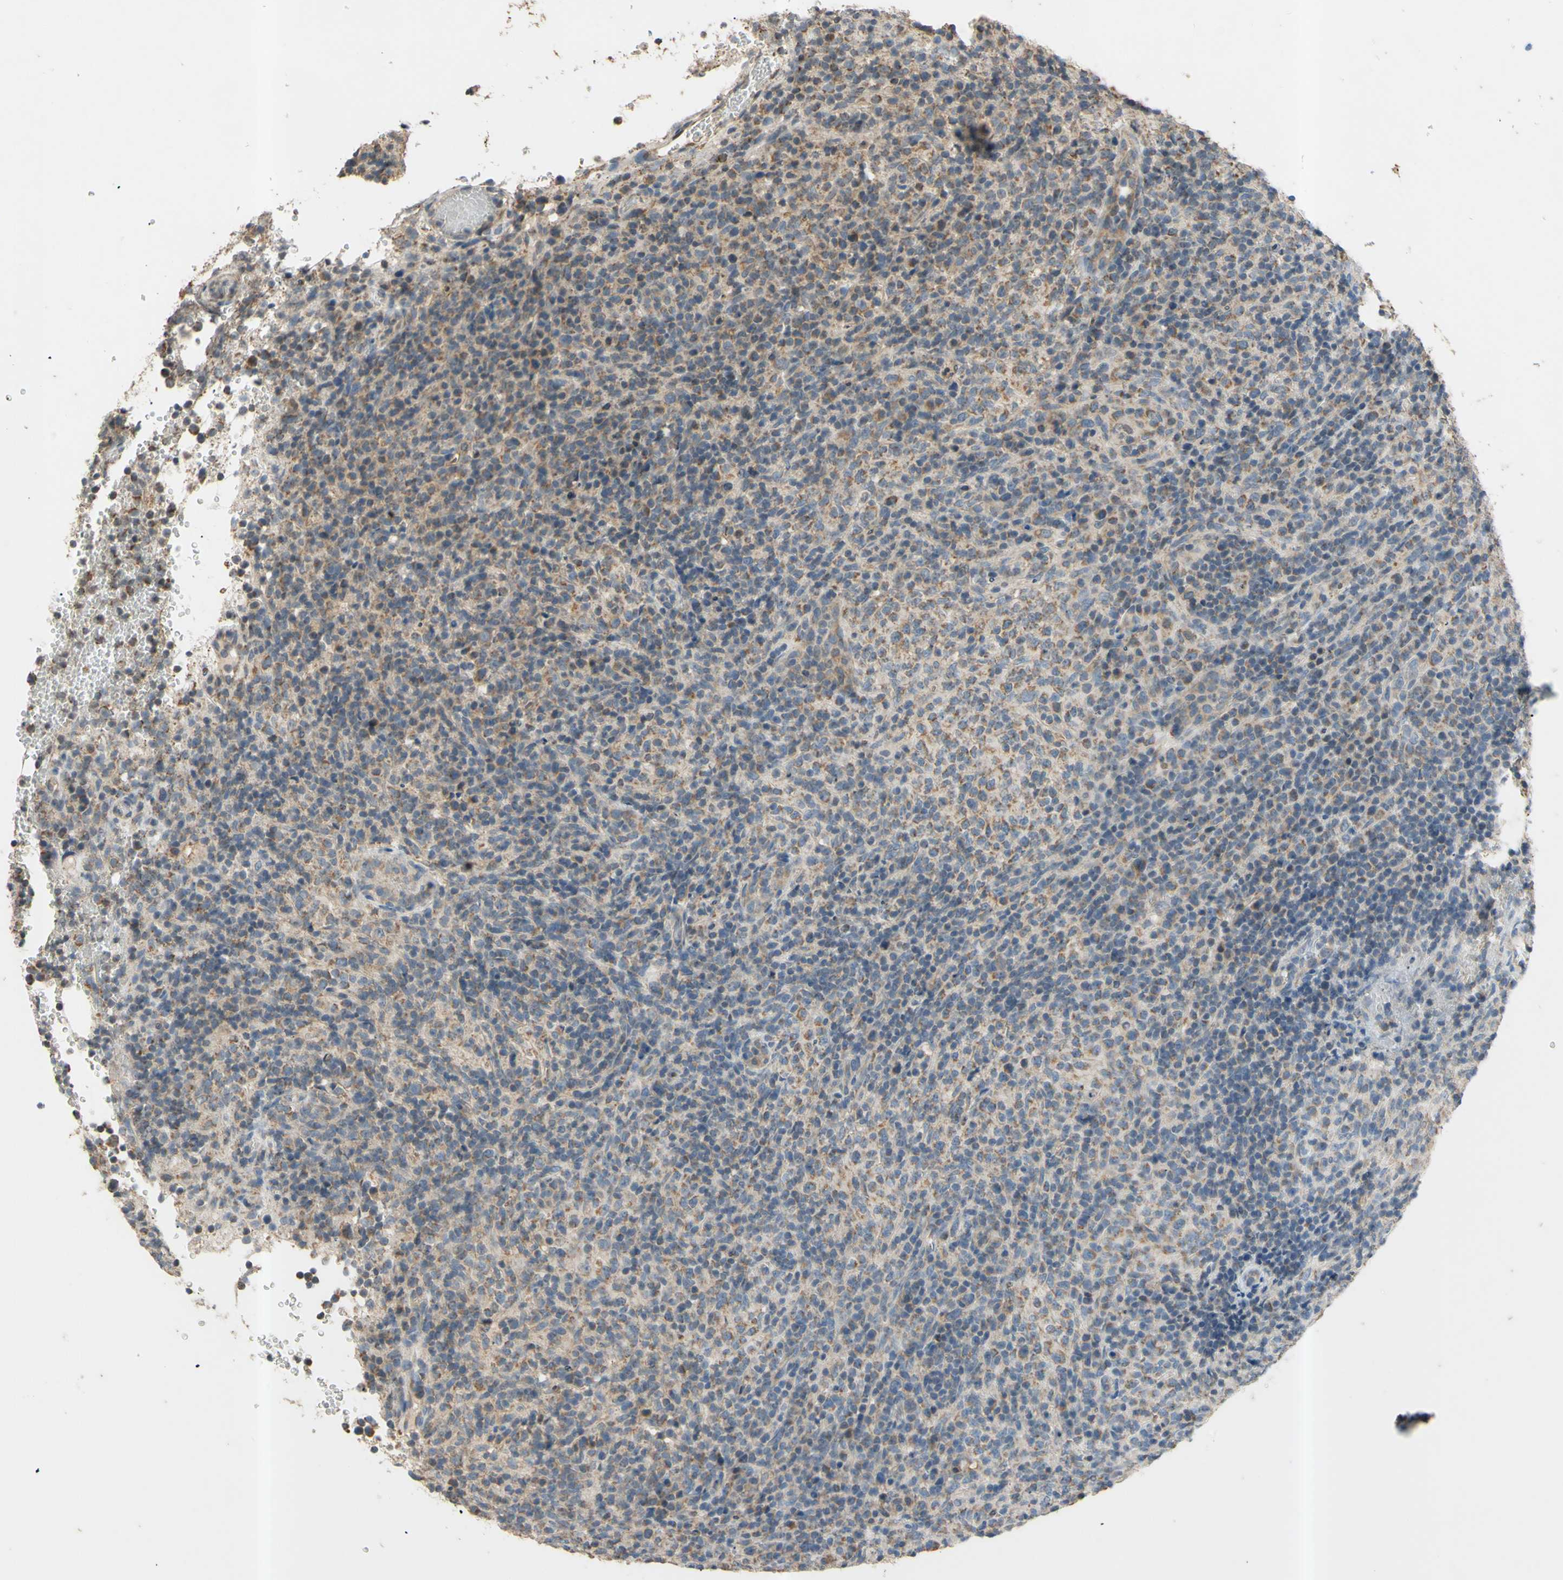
{"staining": {"intensity": "moderate", "quantity": "25%-75%", "location": "cytoplasmic/membranous"}, "tissue": "lymphoma", "cell_type": "Tumor cells", "image_type": "cancer", "snomed": [{"axis": "morphology", "description": "Malignant lymphoma, non-Hodgkin's type, High grade"}, {"axis": "topography", "description": "Lymph node"}], "caption": "Immunohistochemical staining of lymphoma demonstrates medium levels of moderate cytoplasmic/membranous protein positivity in approximately 25%-75% of tumor cells. The protein of interest is shown in brown color, while the nuclei are stained blue.", "gene": "PTGIS", "patient": {"sex": "female", "age": 76}}